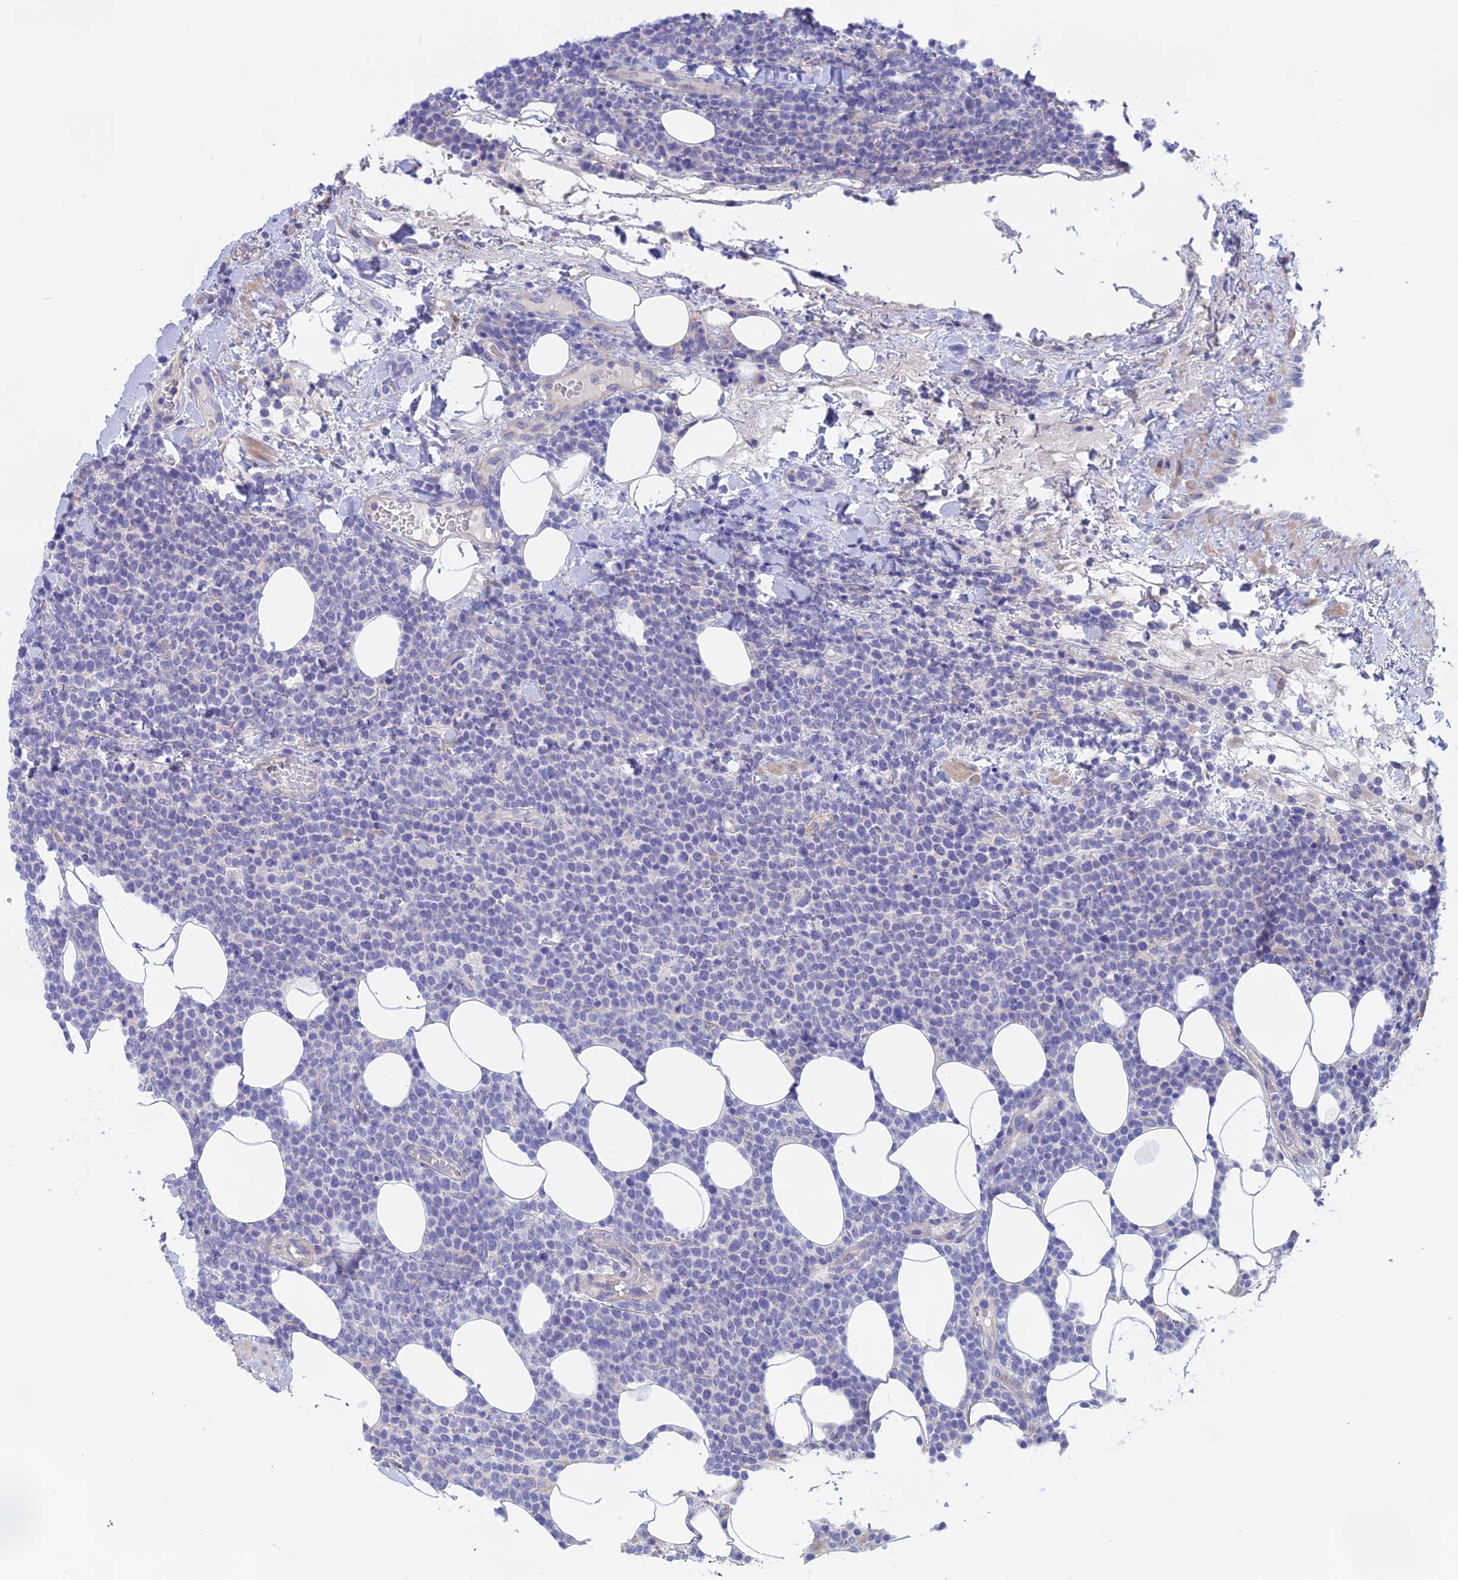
{"staining": {"intensity": "negative", "quantity": "none", "location": "none"}, "tissue": "lymphoma", "cell_type": "Tumor cells", "image_type": "cancer", "snomed": [{"axis": "morphology", "description": "Malignant lymphoma, non-Hodgkin's type, High grade"}, {"axis": "topography", "description": "Lymph node"}], "caption": "Immunohistochemical staining of human lymphoma exhibits no significant positivity in tumor cells. (IHC, brightfield microscopy, high magnification).", "gene": "GLB1L", "patient": {"sex": "male", "age": 61}}